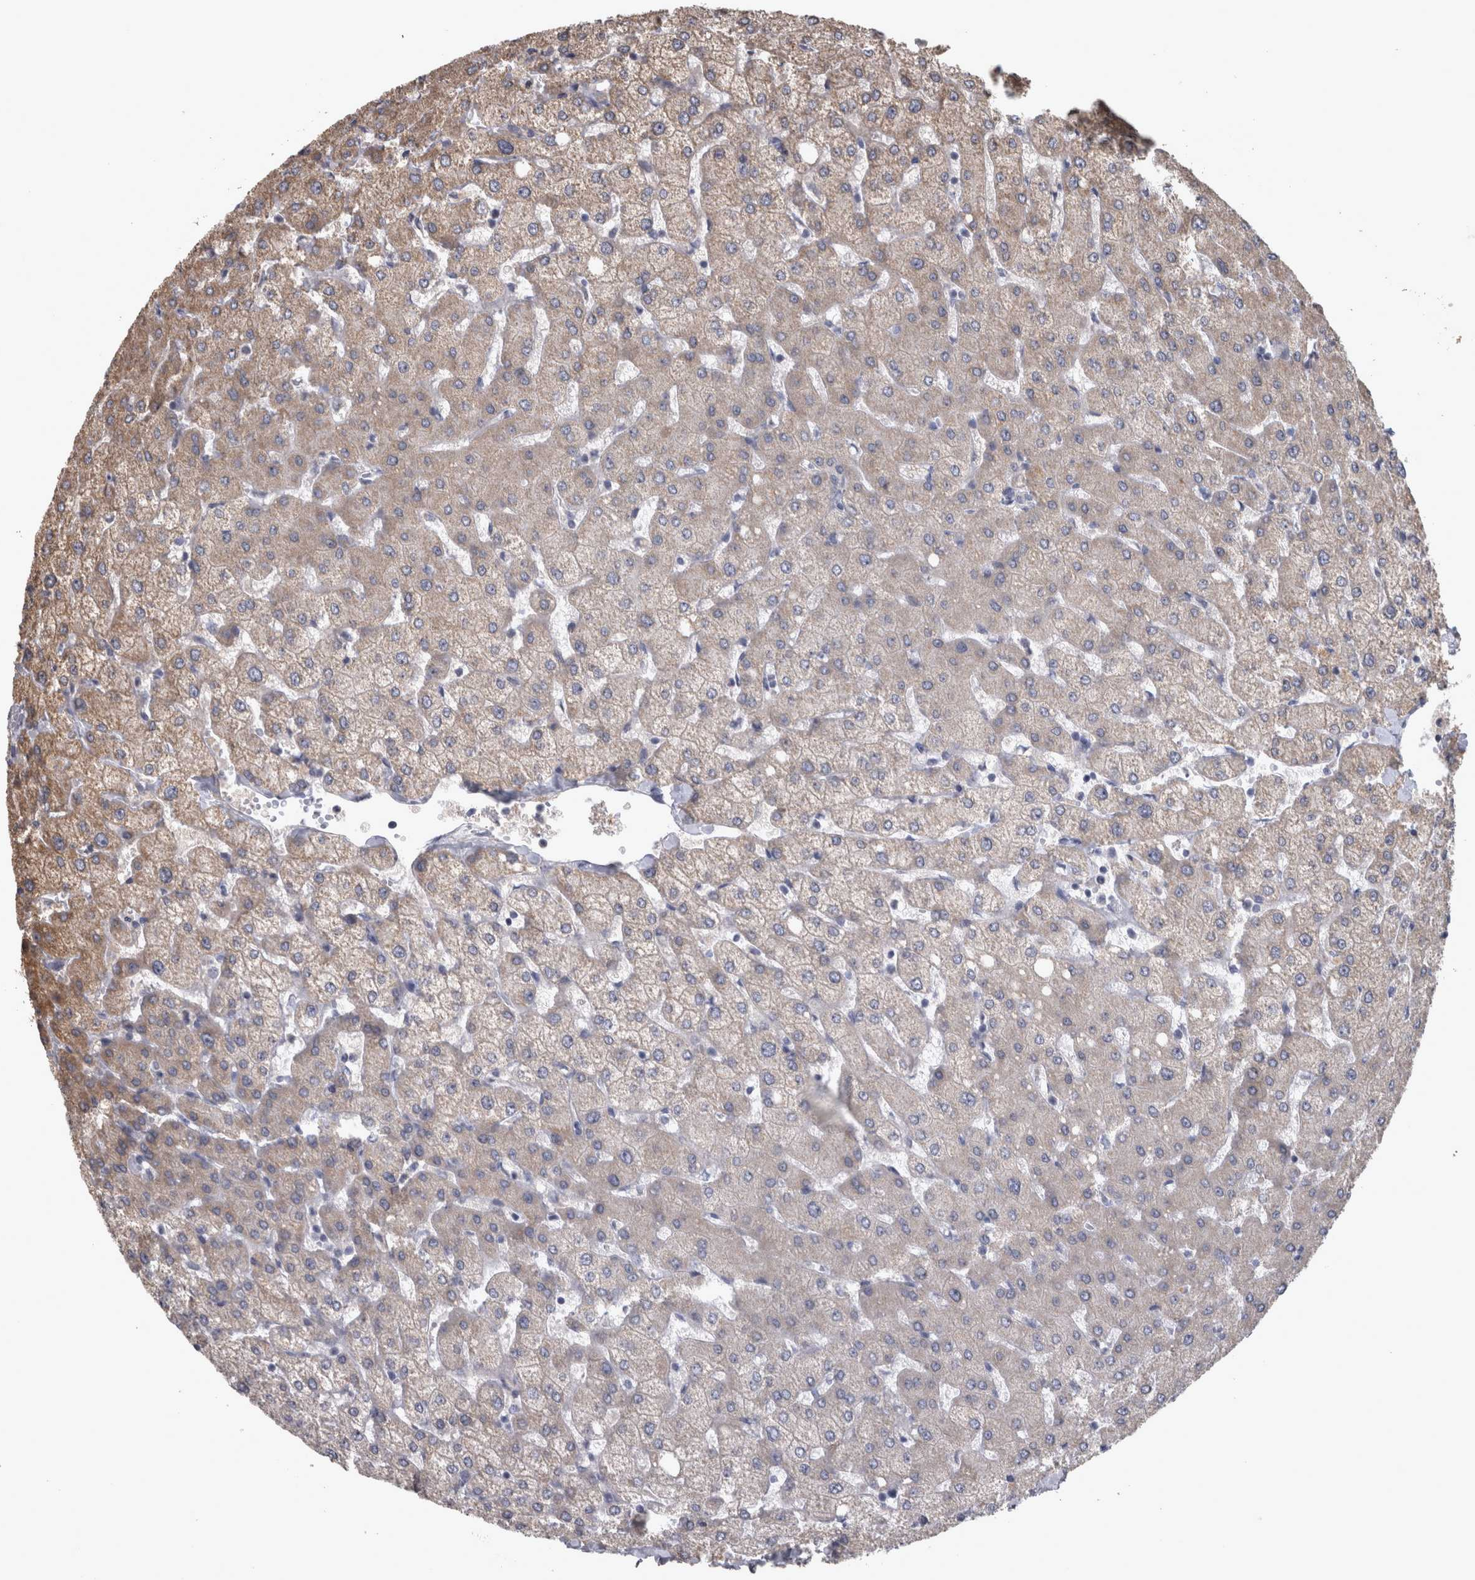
{"staining": {"intensity": "negative", "quantity": "none", "location": "none"}, "tissue": "liver", "cell_type": "Cholangiocytes", "image_type": "normal", "snomed": [{"axis": "morphology", "description": "Normal tissue, NOS"}, {"axis": "topography", "description": "Liver"}], "caption": "This is a photomicrograph of immunohistochemistry (IHC) staining of benign liver, which shows no staining in cholangiocytes. (Brightfield microscopy of DAB immunohistochemistry at high magnification).", "gene": "DBT", "patient": {"sex": "female", "age": 54}}